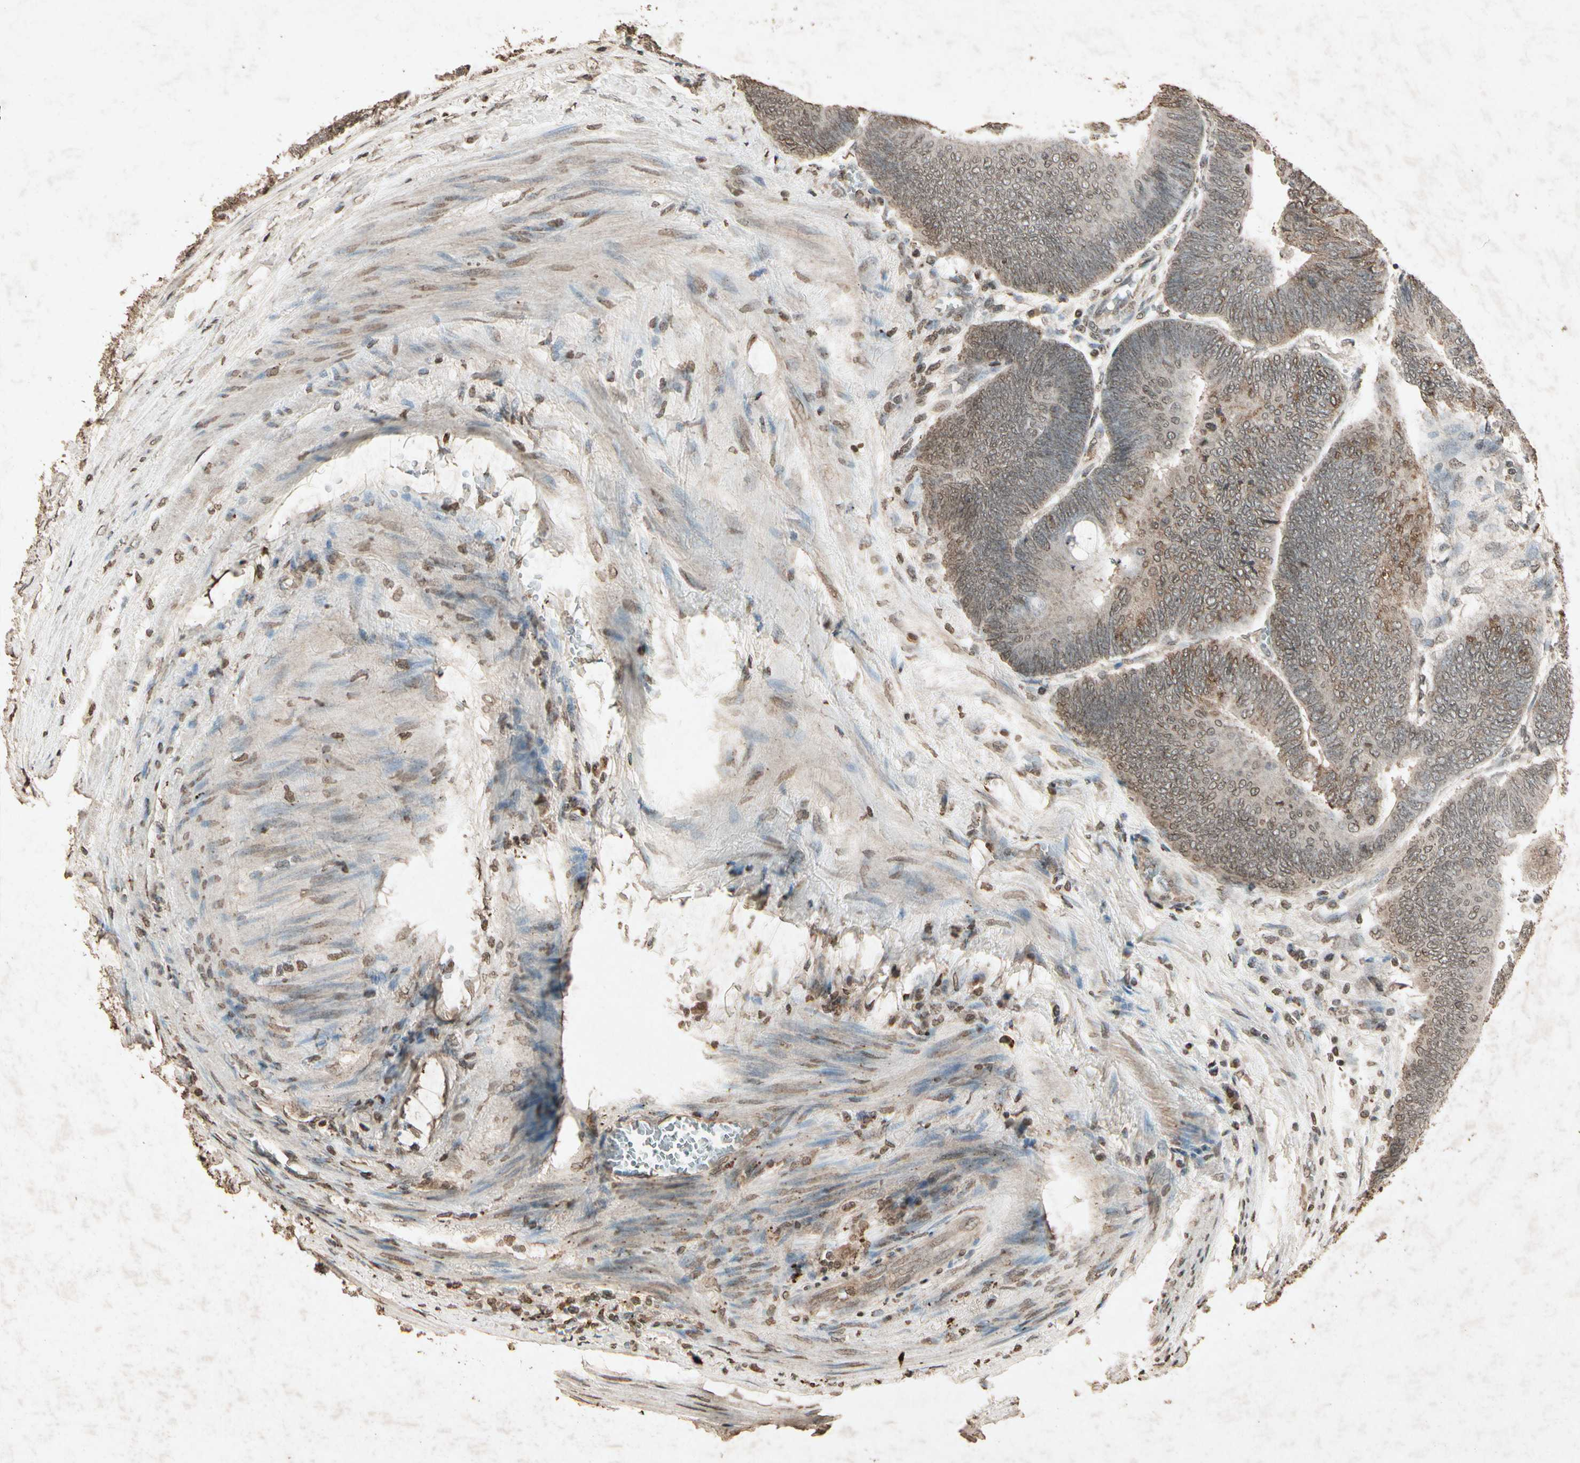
{"staining": {"intensity": "weak", "quantity": ">75%", "location": "cytoplasmic/membranous"}, "tissue": "colorectal cancer", "cell_type": "Tumor cells", "image_type": "cancer", "snomed": [{"axis": "morphology", "description": "Normal tissue, NOS"}, {"axis": "morphology", "description": "Adenocarcinoma, NOS"}, {"axis": "topography", "description": "Rectum"}, {"axis": "topography", "description": "Peripheral nerve tissue"}], "caption": "Immunohistochemistry (IHC) (DAB (3,3'-diaminobenzidine)) staining of colorectal cancer reveals weak cytoplasmic/membranous protein staining in about >75% of tumor cells.", "gene": "GC", "patient": {"sex": "male", "age": 92}}